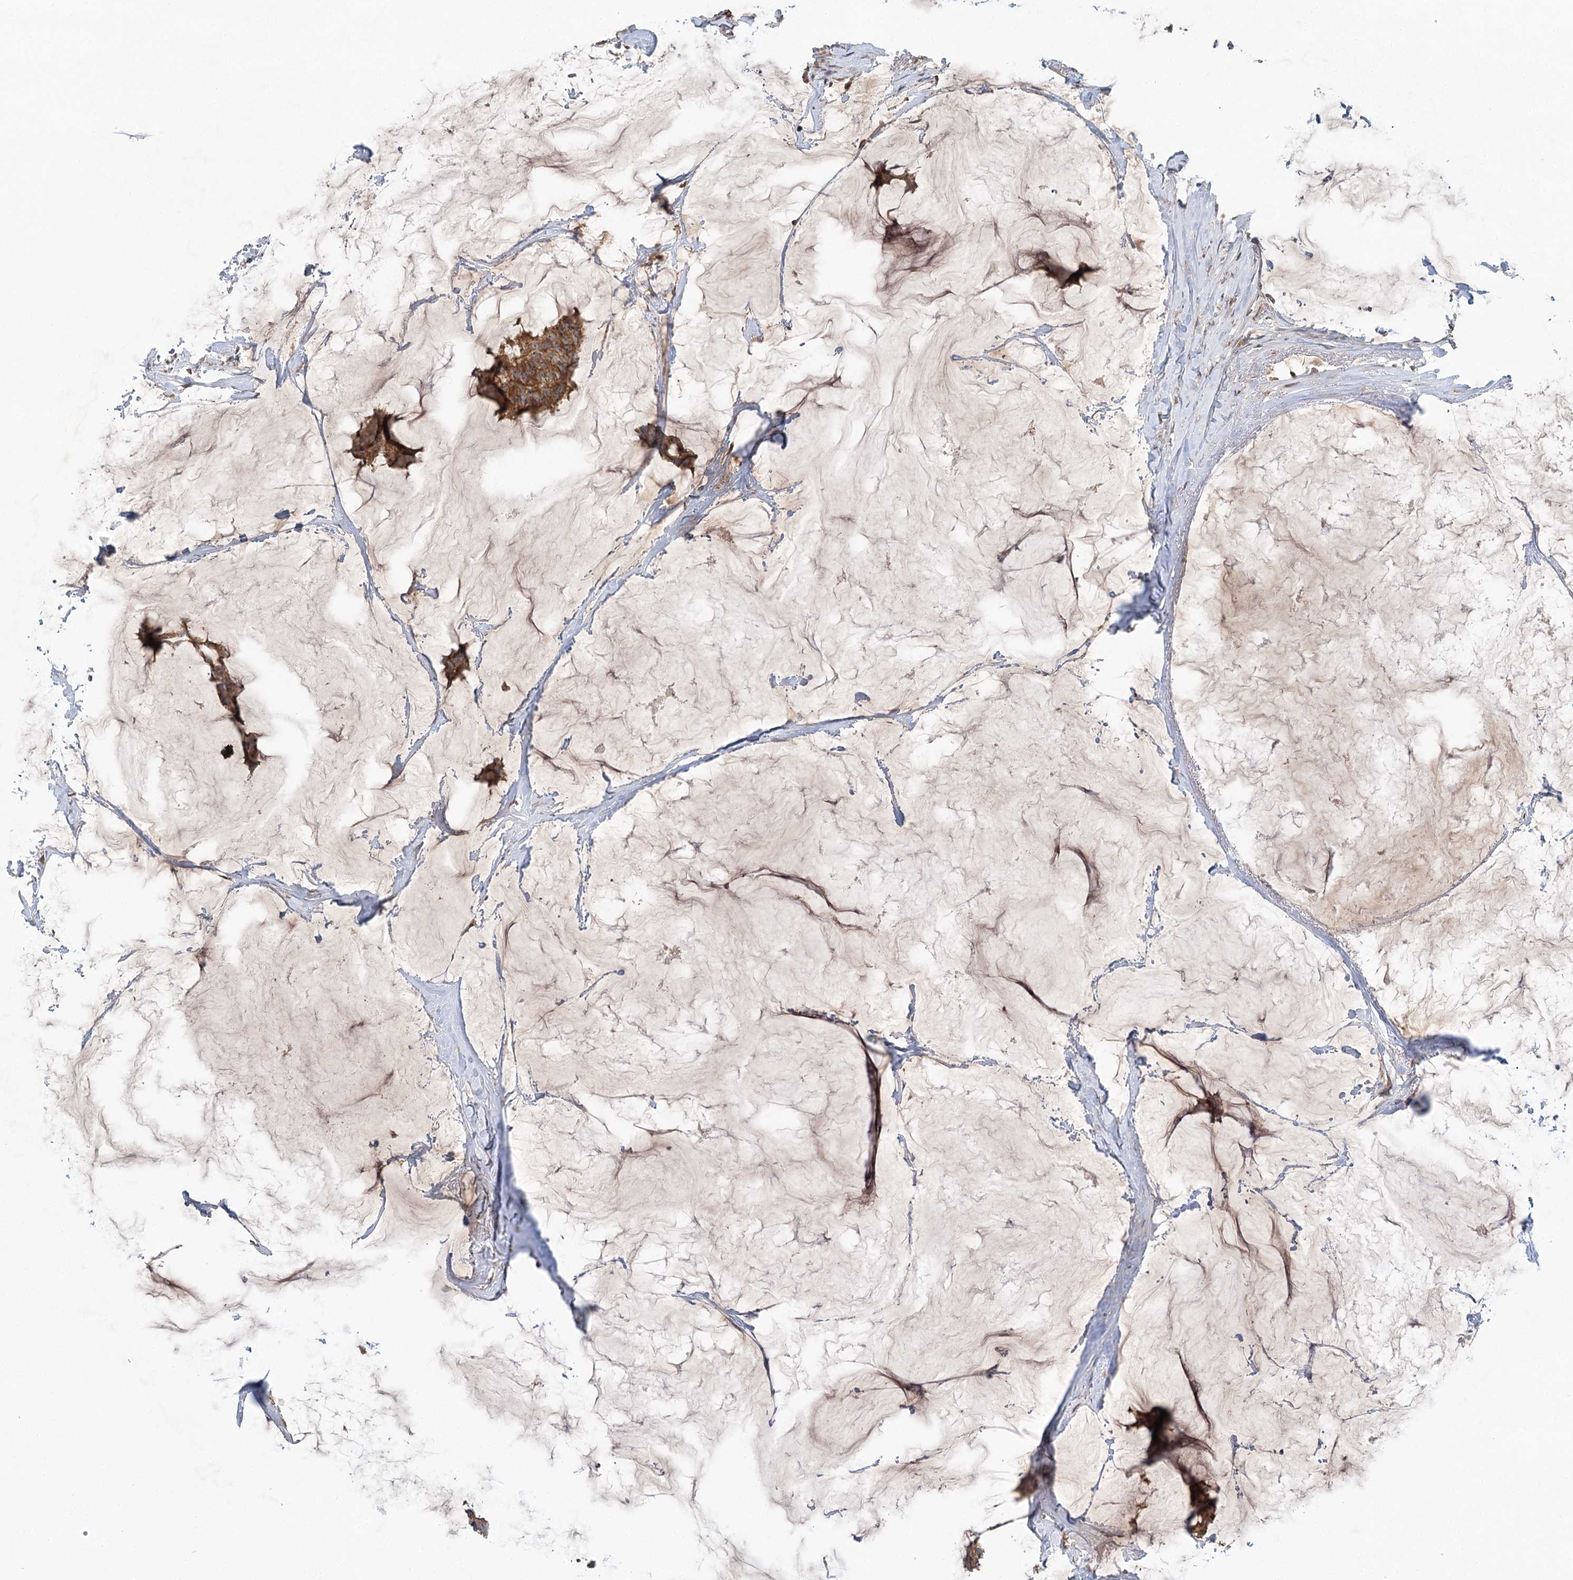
{"staining": {"intensity": "moderate", "quantity": ">75%", "location": "cytoplasmic/membranous,nuclear"}, "tissue": "breast cancer", "cell_type": "Tumor cells", "image_type": "cancer", "snomed": [{"axis": "morphology", "description": "Duct carcinoma"}, {"axis": "topography", "description": "Breast"}], "caption": "A photomicrograph of breast cancer stained for a protein displays moderate cytoplasmic/membranous and nuclear brown staining in tumor cells. (Stains: DAB in brown, nuclei in blue, Microscopy: brightfield microscopy at high magnification).", "gene": "RAPGEF6", "patient": {"sex": "female", "age": 93}}